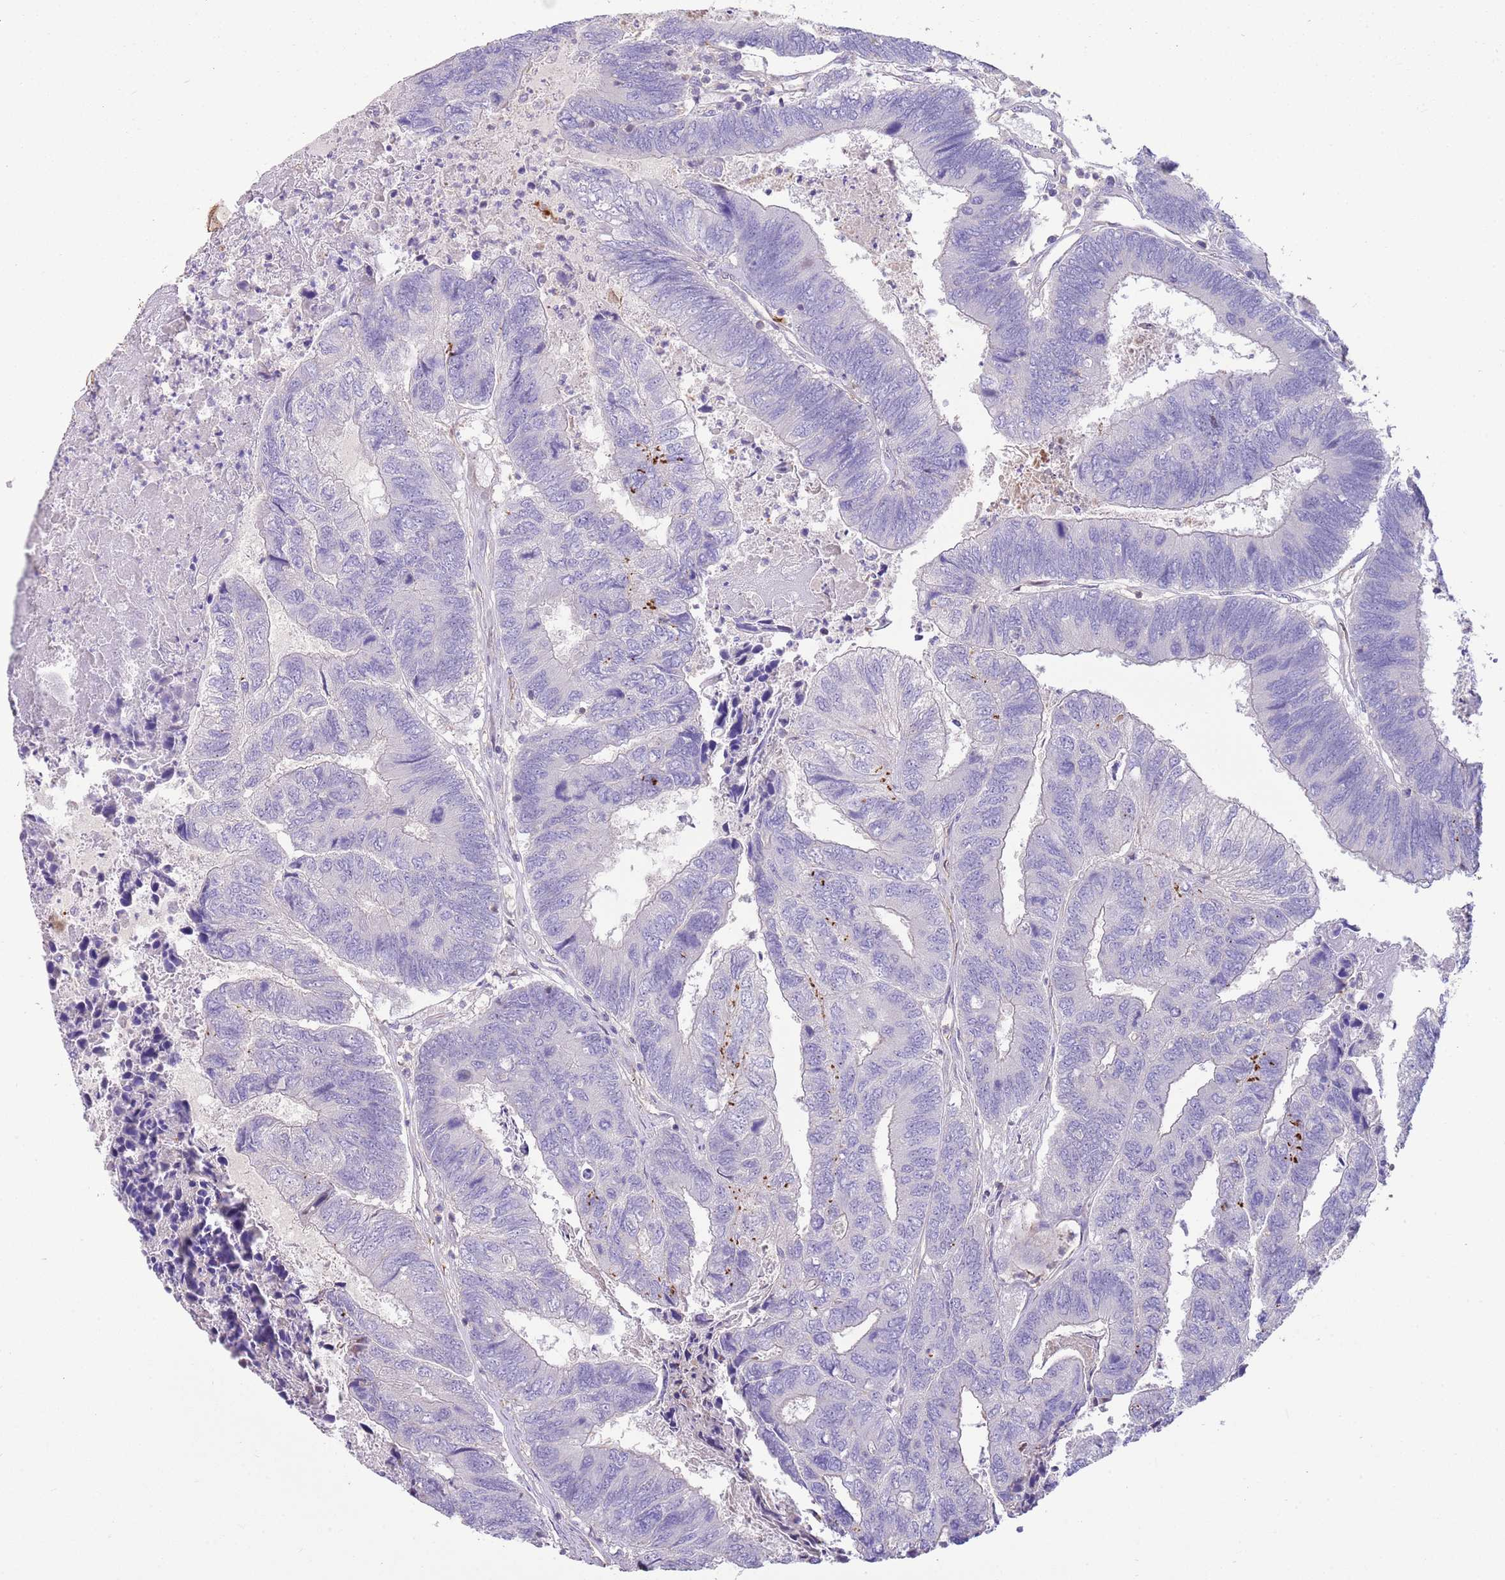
{"staining": {"intensity": "negative", "quantity": "none", "location": "none"}, "tissue": "colorectal cancer", "cell_type": "Tumor cells", "image_type": "cancer", "snomed": [{"axis": "morphology", "description": "Adenocarcinoma, NOS"}, {"axis": "topography", "description": "Colon"}], "caption": "Photomicrograph shows no significant protein positivity in tumor cells of adenocarcinoma (colorectal).", "gene": "SFTPA1", "patient": {"sex": "female", "age": 67}}